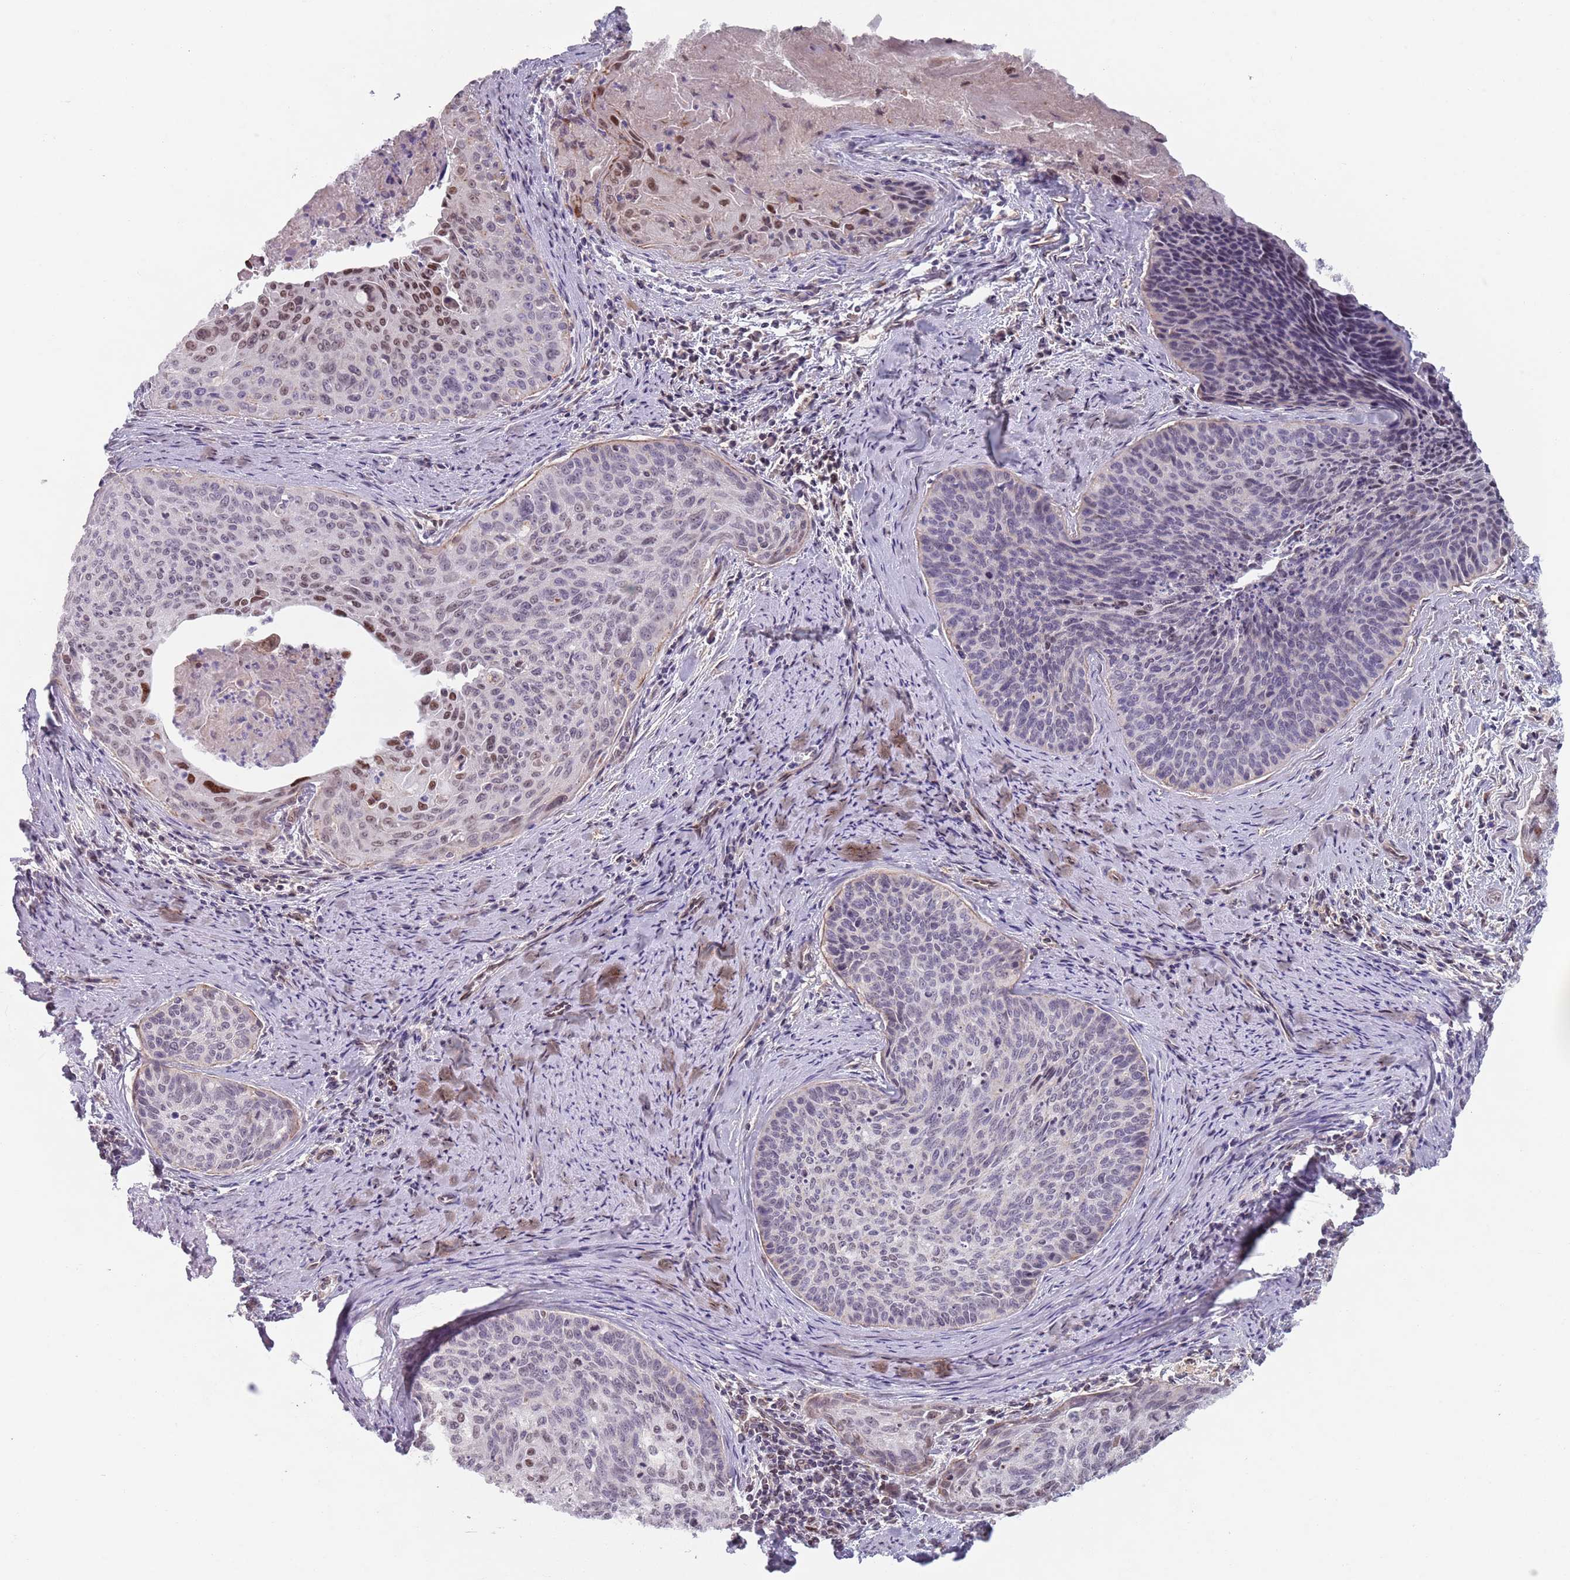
{"staining": {"intensity": "moderate", "quantity": "<25%", "location": "nuclear"}, "tissue": "cervical cancer", "cell_type": "Tumor cells", "image_type": "cancer", "snomed": [{"axis": "morphology", "description": "Squamous cell carcinoma, NOS"}, {"axis": "topography", "description": "Cervix"}], "caption": "The image demonstrates a brown stain indicating the presence of a protein in the nuclear of tumor cells in cervical squamous cell carcinoma. The staining is performed using DAB brown chromogen to label protein expression. The nuclei are counter-stained blue using hematoxylin.", "gene": "MFSD12", "patient": {"sex": "female", "age": 55}}